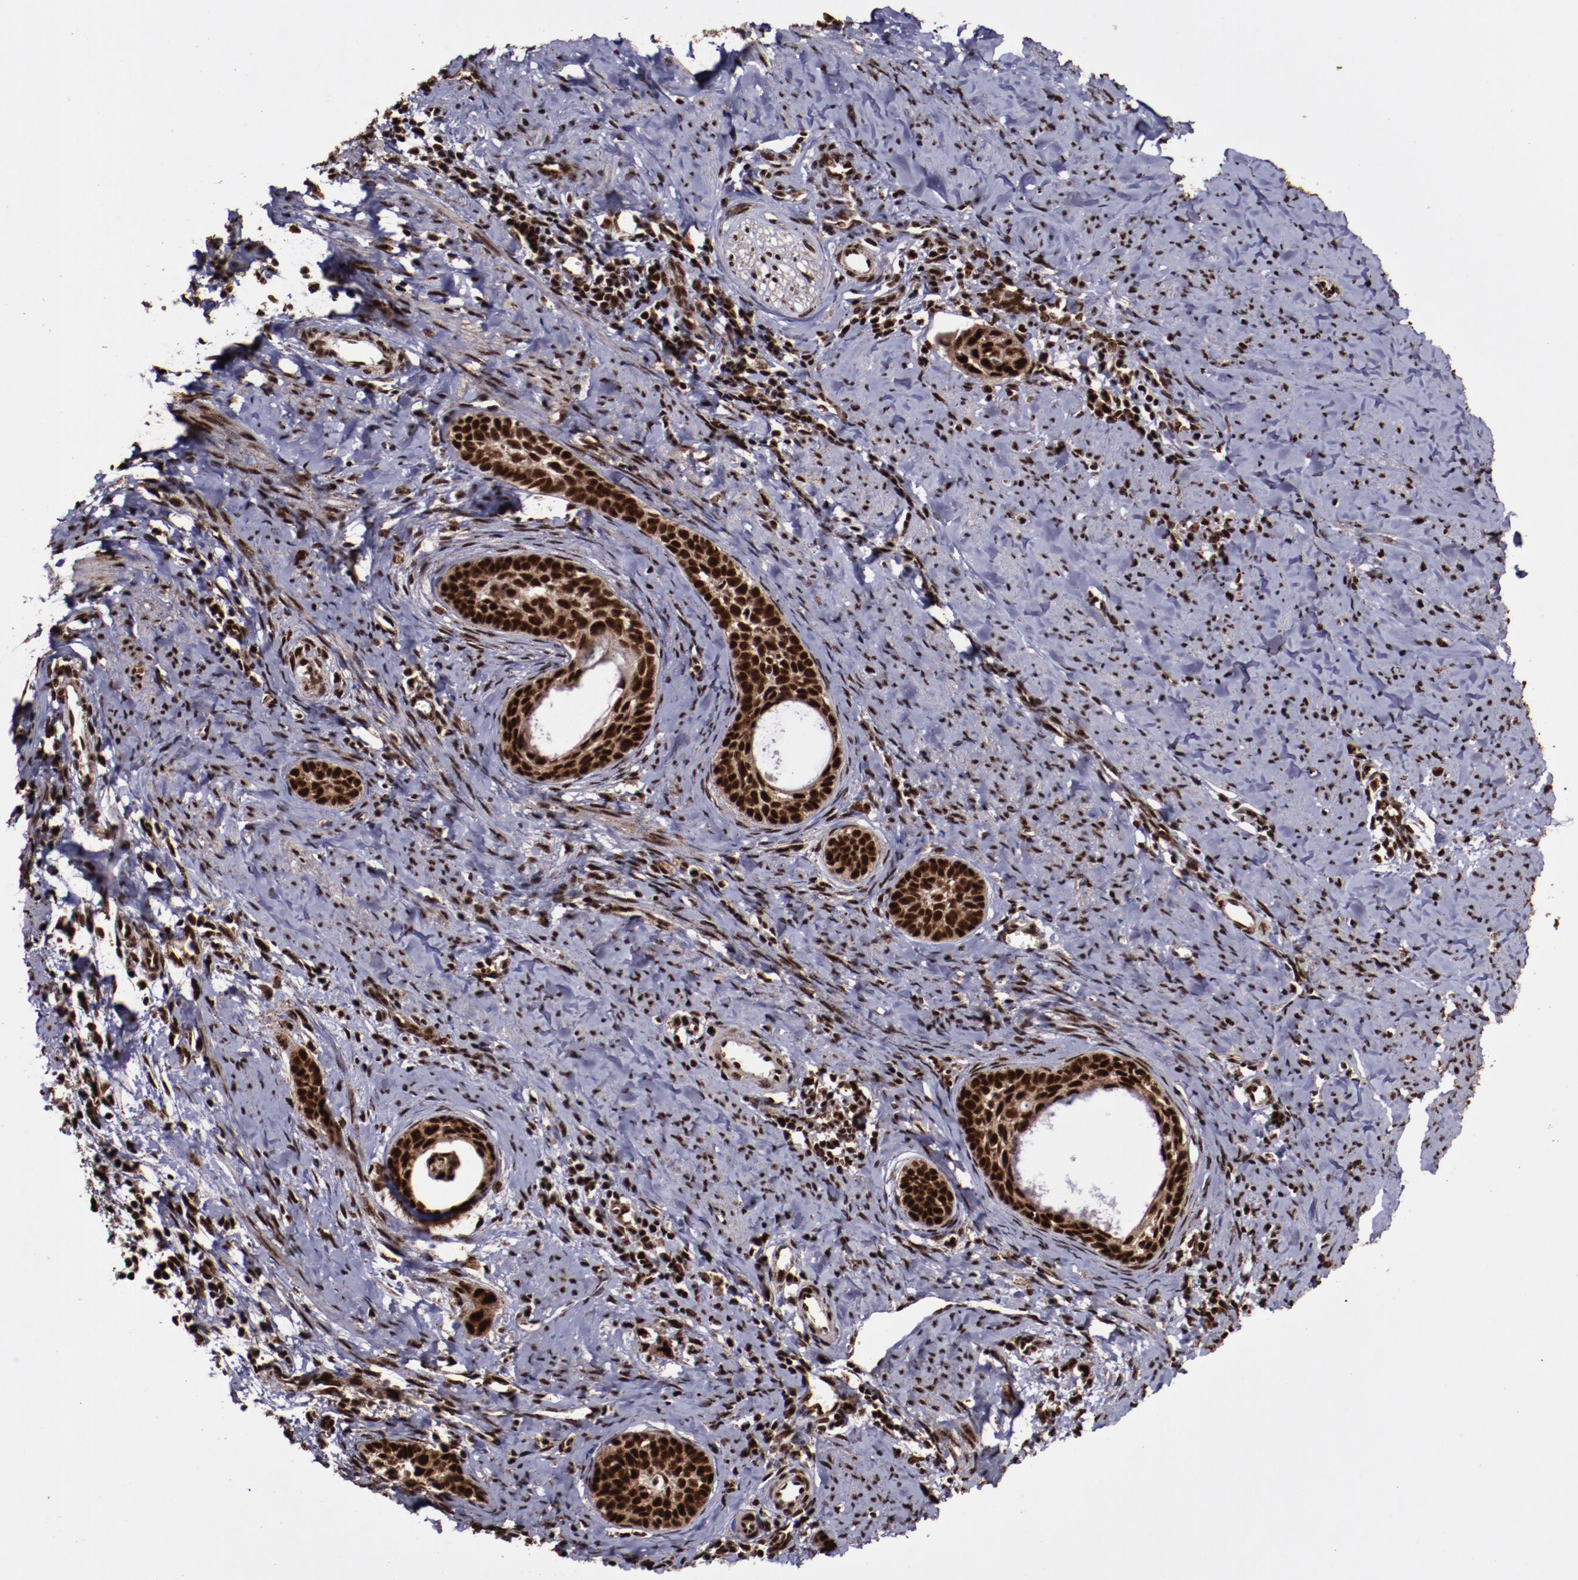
{"staining": {"intensity": "strong", "quantity": ">75%", "location": "cytoplasmic/membranous,nuclear"}, "tissue": "cervical cancer", "cell_type": "Tumor cells", "image_type": "cancer", "snomed": [{"axis": "morphology", "description": "Squamous cell carcinoma, NOS"}, {"axis": "topography", "description": "Cervix"}], "caption": "Brown immunohistochemical staining in human cervical cancer (squamous cell carcinoma) exhibits strong cytoplasmic/membranous and nuclear positivity in about >75% of tumor cells.", "gene": "SNW1", "patient": {"sex": "female", "age": 33}}